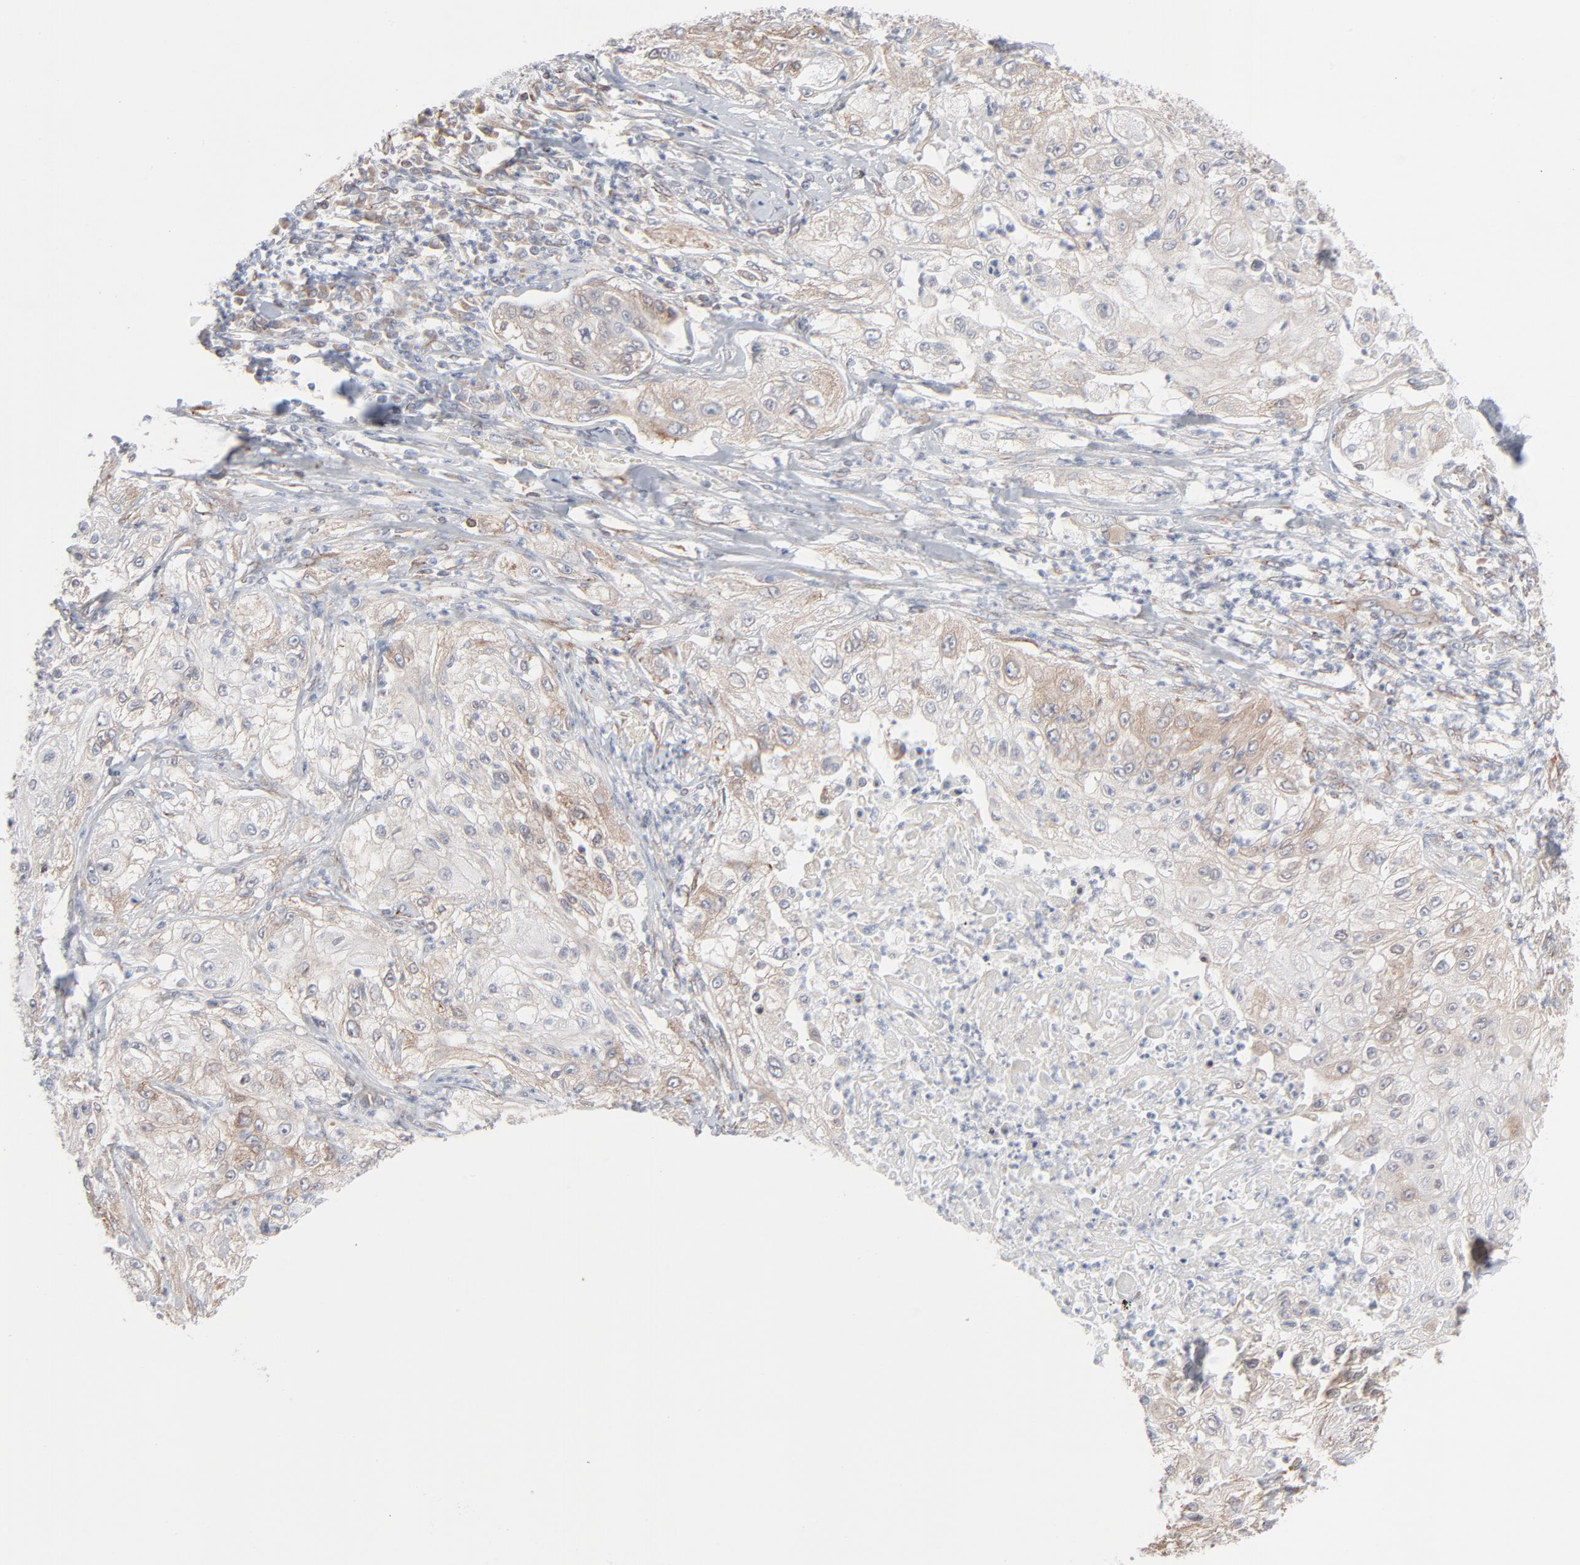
{"staining": {"intensity": "weak", "quantity": "25%-75%", "location": "cytoplasmic/membranous"}, "tissue": "lung cancer", "cell_type": "Tumor cells", "image_type": "cancer", "snomed": [{"axis": "morphology", "description": "Inflammation, NOS"}, {"axis": "morphology", "description": "Squamous cell carcinoma, NOS"}, {"axis": "topography", "description": "Lymph node"}, {"axis": "topography", "description": "Soft tissue"}, {"axis": "topography", "description": "Lung"}], "caption": "A photomicrograph of lung cancer (squamous cell carcinoma) stained for a protein shows weak cytoplasmic/membranous brown staining in tumor cells.", "gene": "KDSR", "patient": {"sex": "male", "age": 66}}